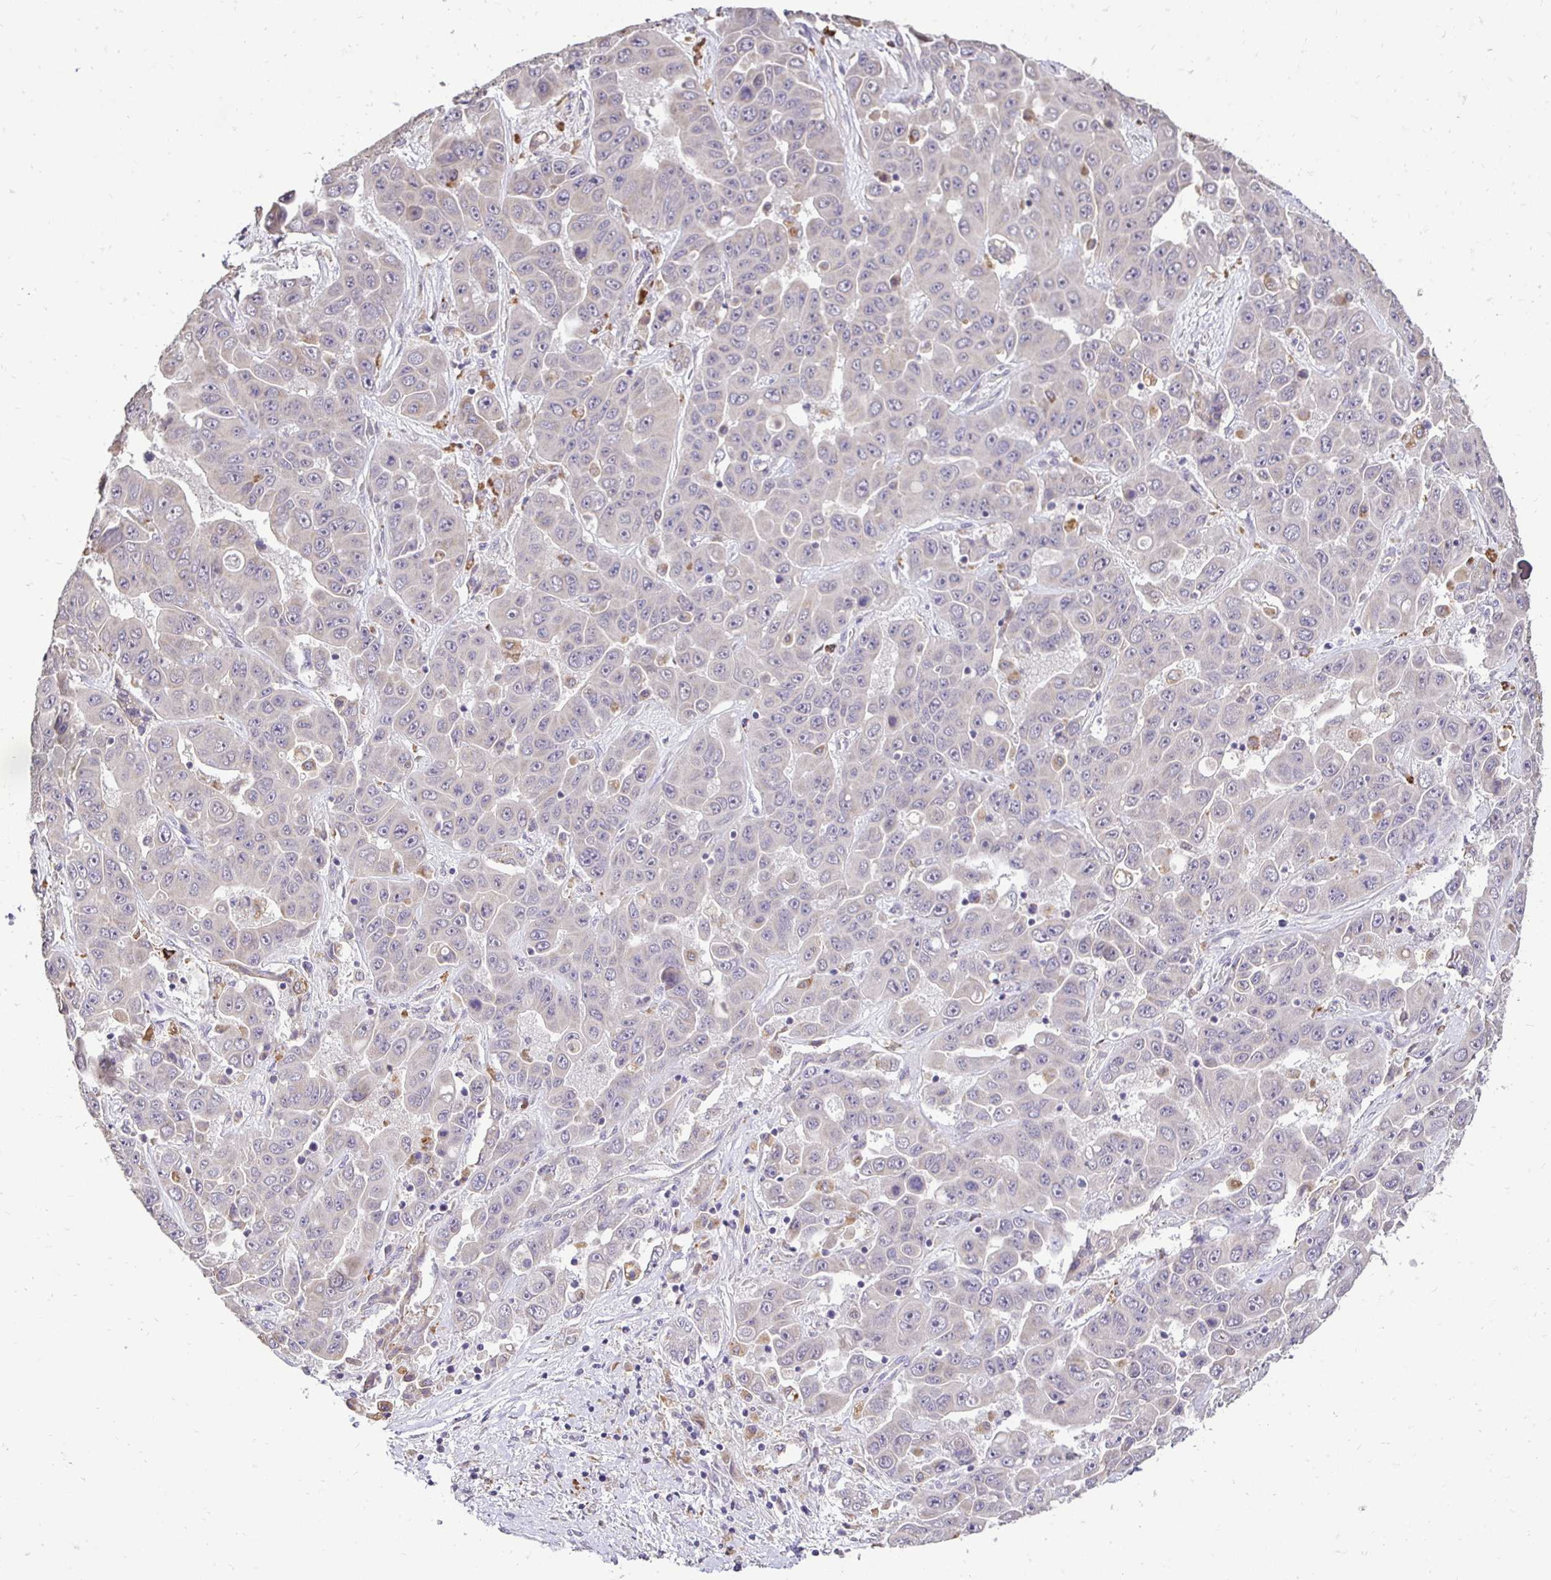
{"staining": {"intensity": "negative", "quantity": "none", "location": "none"}, "tissue": "liver cancer", "cell_type": "Tumor cells", "image_type": "cancer", "snomed": [{"axis": "morphology", "description": "Cholangiocarcinoma"}, {"axis": "topography", "description": "Liver"}], "caption": "Tumor cells are negative for brown protein staining in liver cholangiocarcinoma.", "gene": "RHEBL1", "patient": {"sex": "female", "age": 52}}